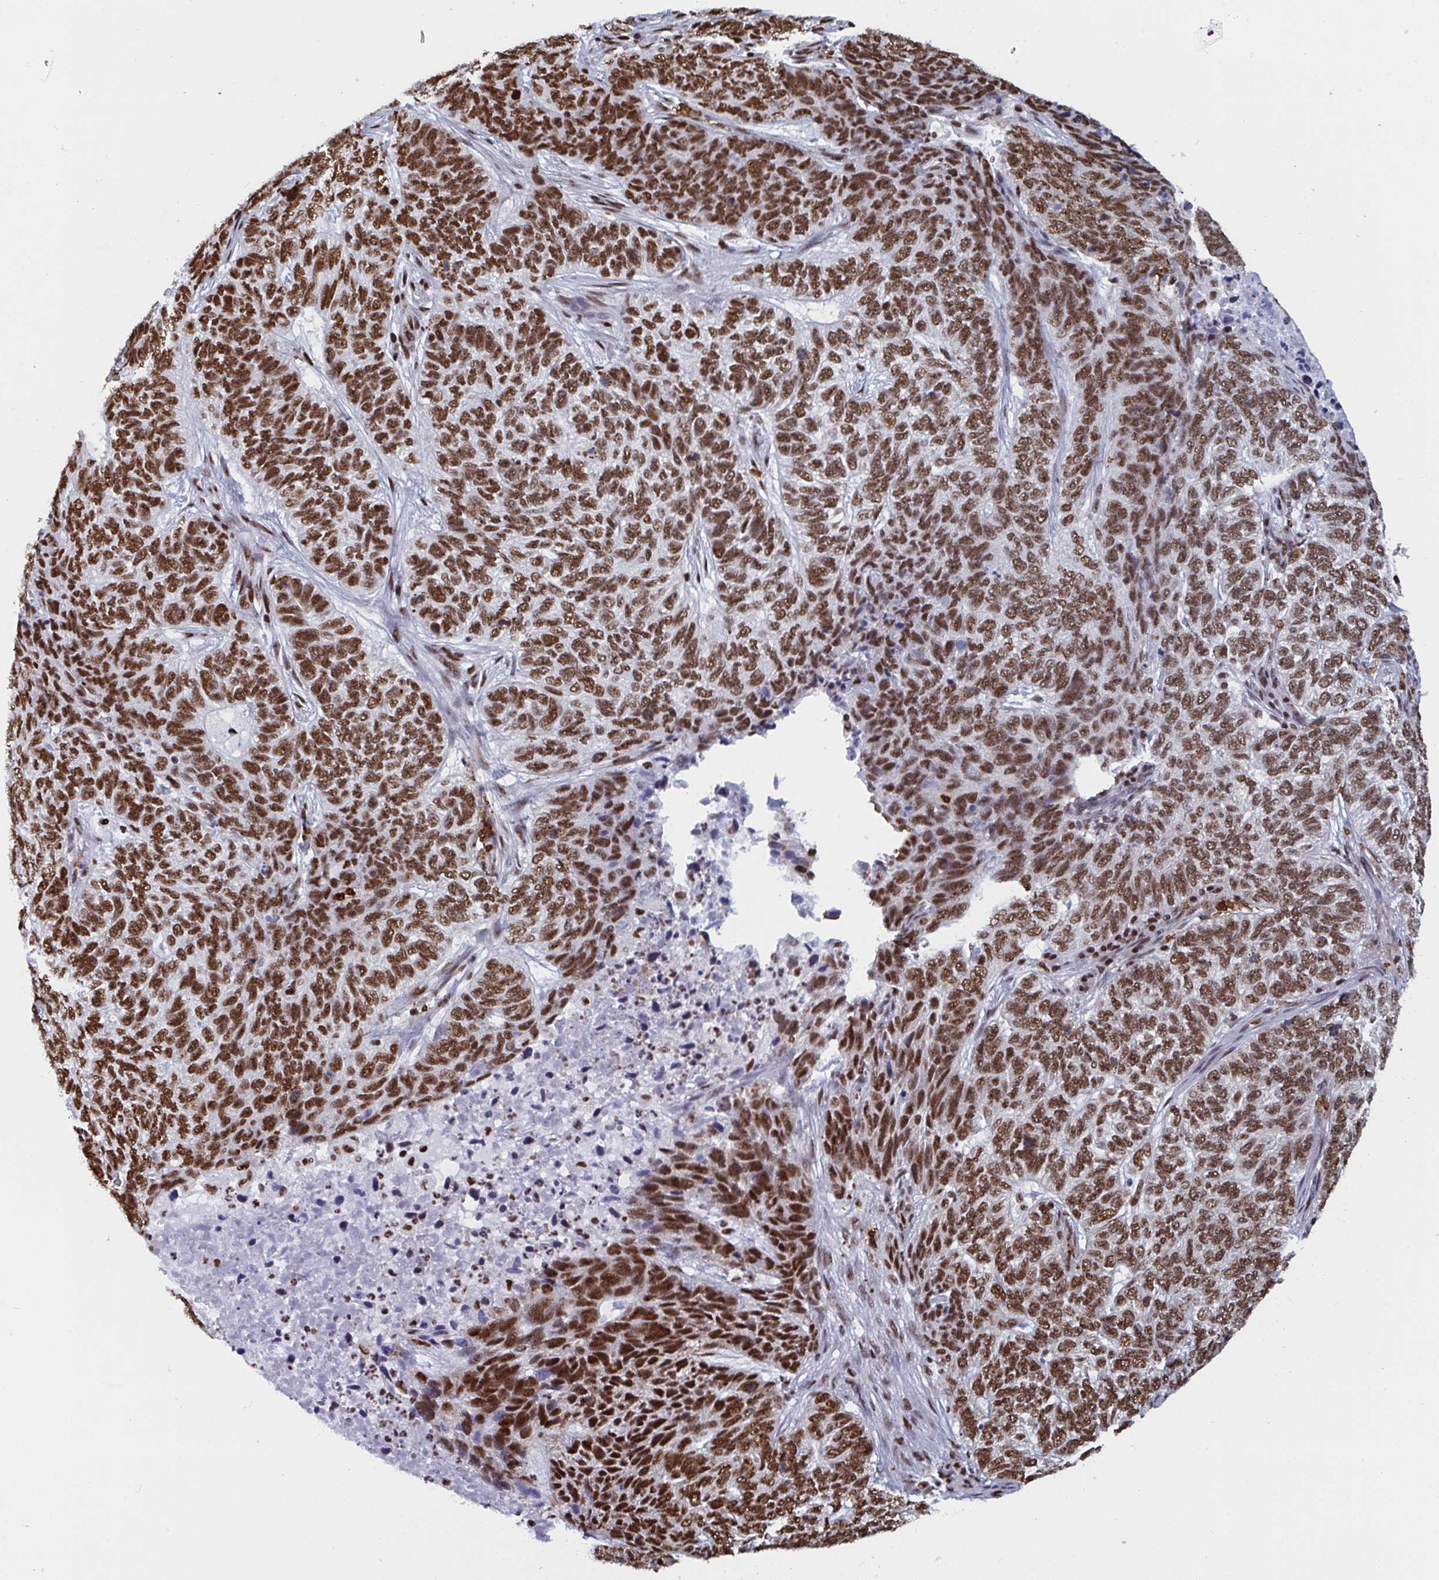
{"staining": {"intensity": "strong", "quantity": ">75%", "location": "nuclear"}, "tissue": "skin cancer", "cell_type": "Tumor cells", "image_type": "cancer", "snomed": [{"axis": "morphology", "description": "Basal cell carcinoma"}, {"axis": "topography", "description": "Skin"}], "caption": "Immunohistochemical staining of human basal cell carcinoma (skin) demonstrates strong nuclear protein expression in about >75% of tumor cells.", "gene": "GAR1", "patient": {"sex": "female", "age": 65}}